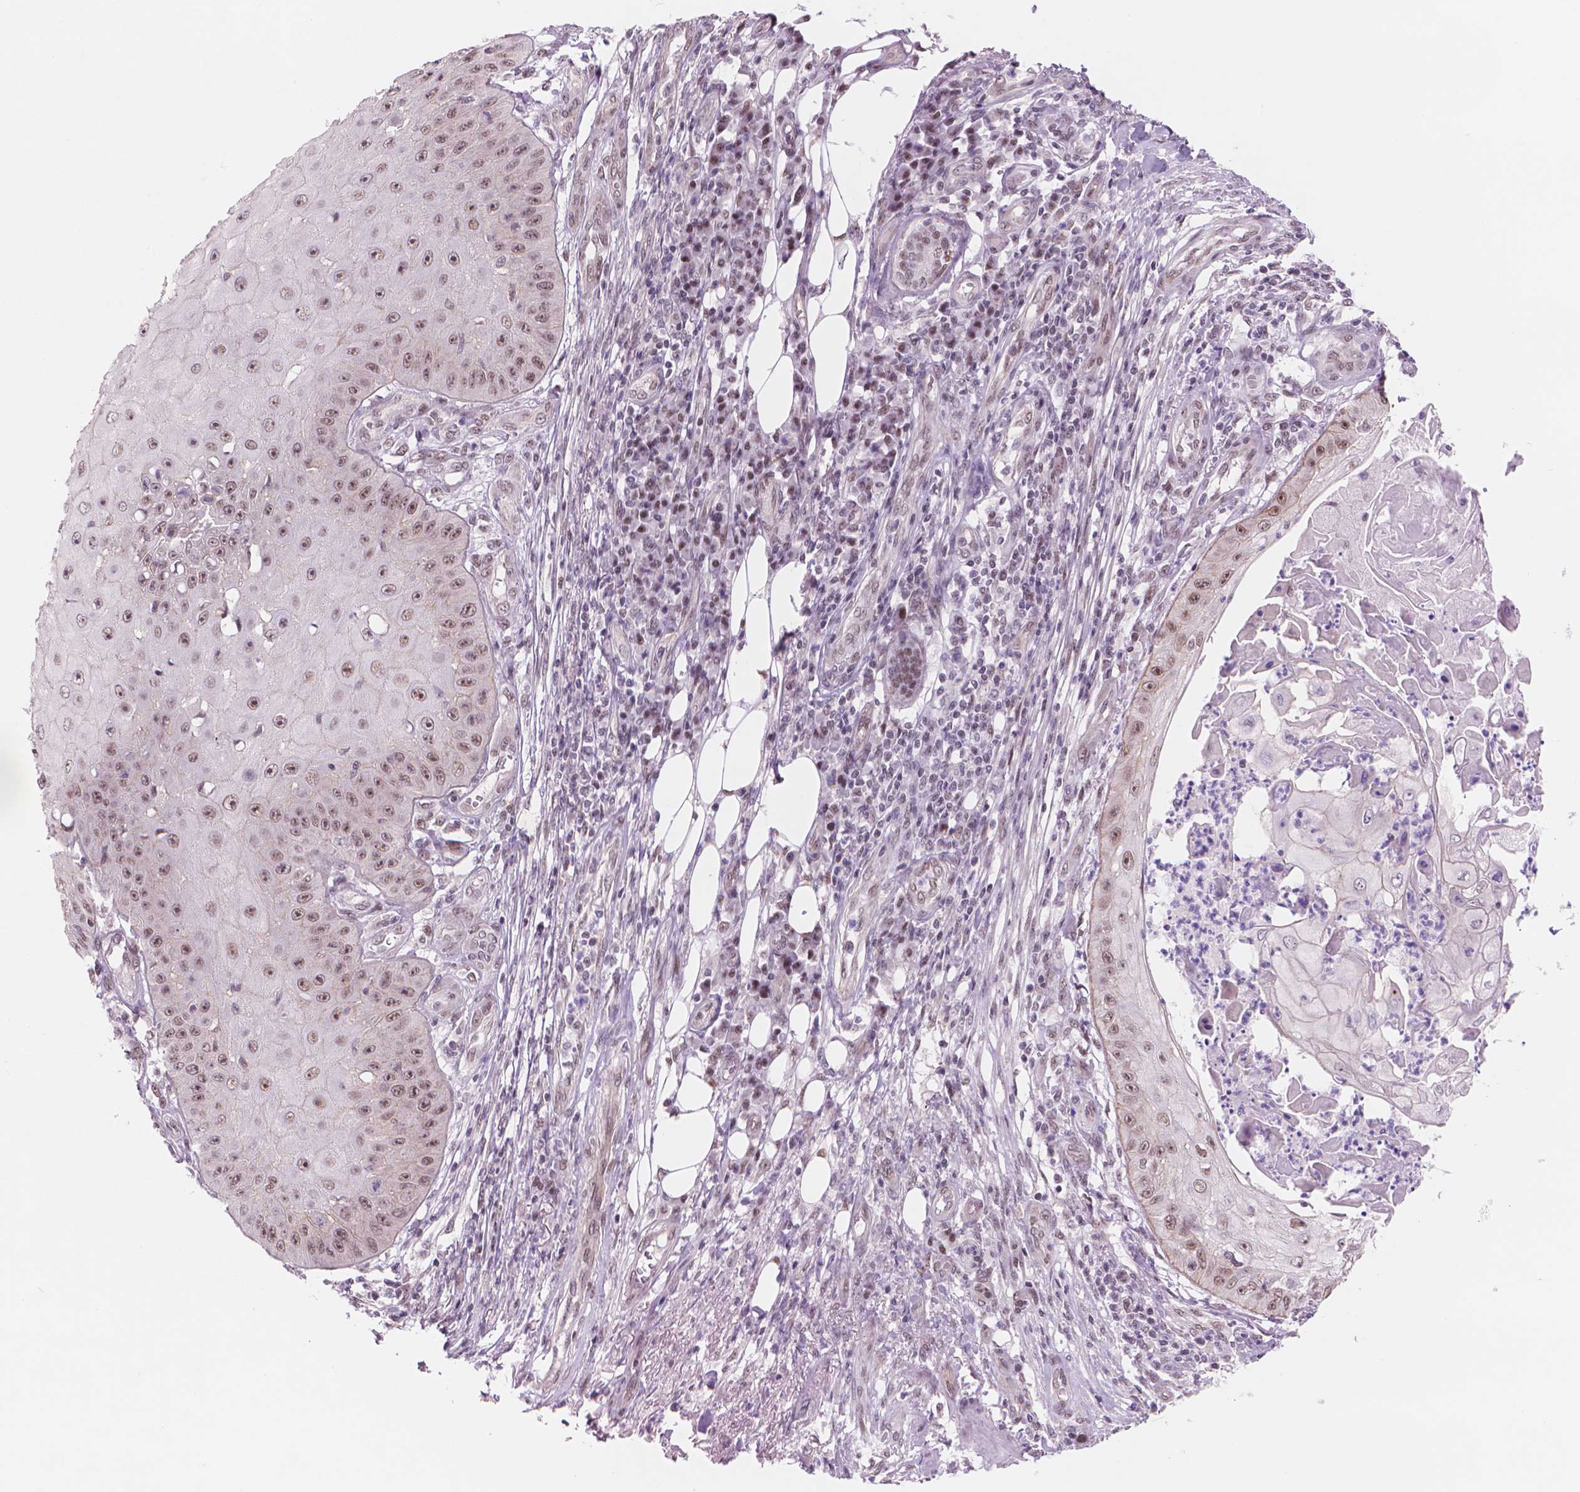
{"staining": {"intensity": "moderate", "quantity": "25%-75%", "location": "nuclear"}, "tissue": "skin cancer", "cell_type": "Tumor cells", "image_type": "cancer", "snomed": [{"axis": "morphology", "description": "Squamous cell carcinoma, NOS"}, {"axis": "topography", "description": "Skin"}], "caption": "Tumor cells demonstrate medium levels of moderate nuclear staining in approximately 25%-75% of cells in human skin squamous cell carcinoma.", "gene": "POLR3D", "patient": {"sex": "male", "age": 70}}